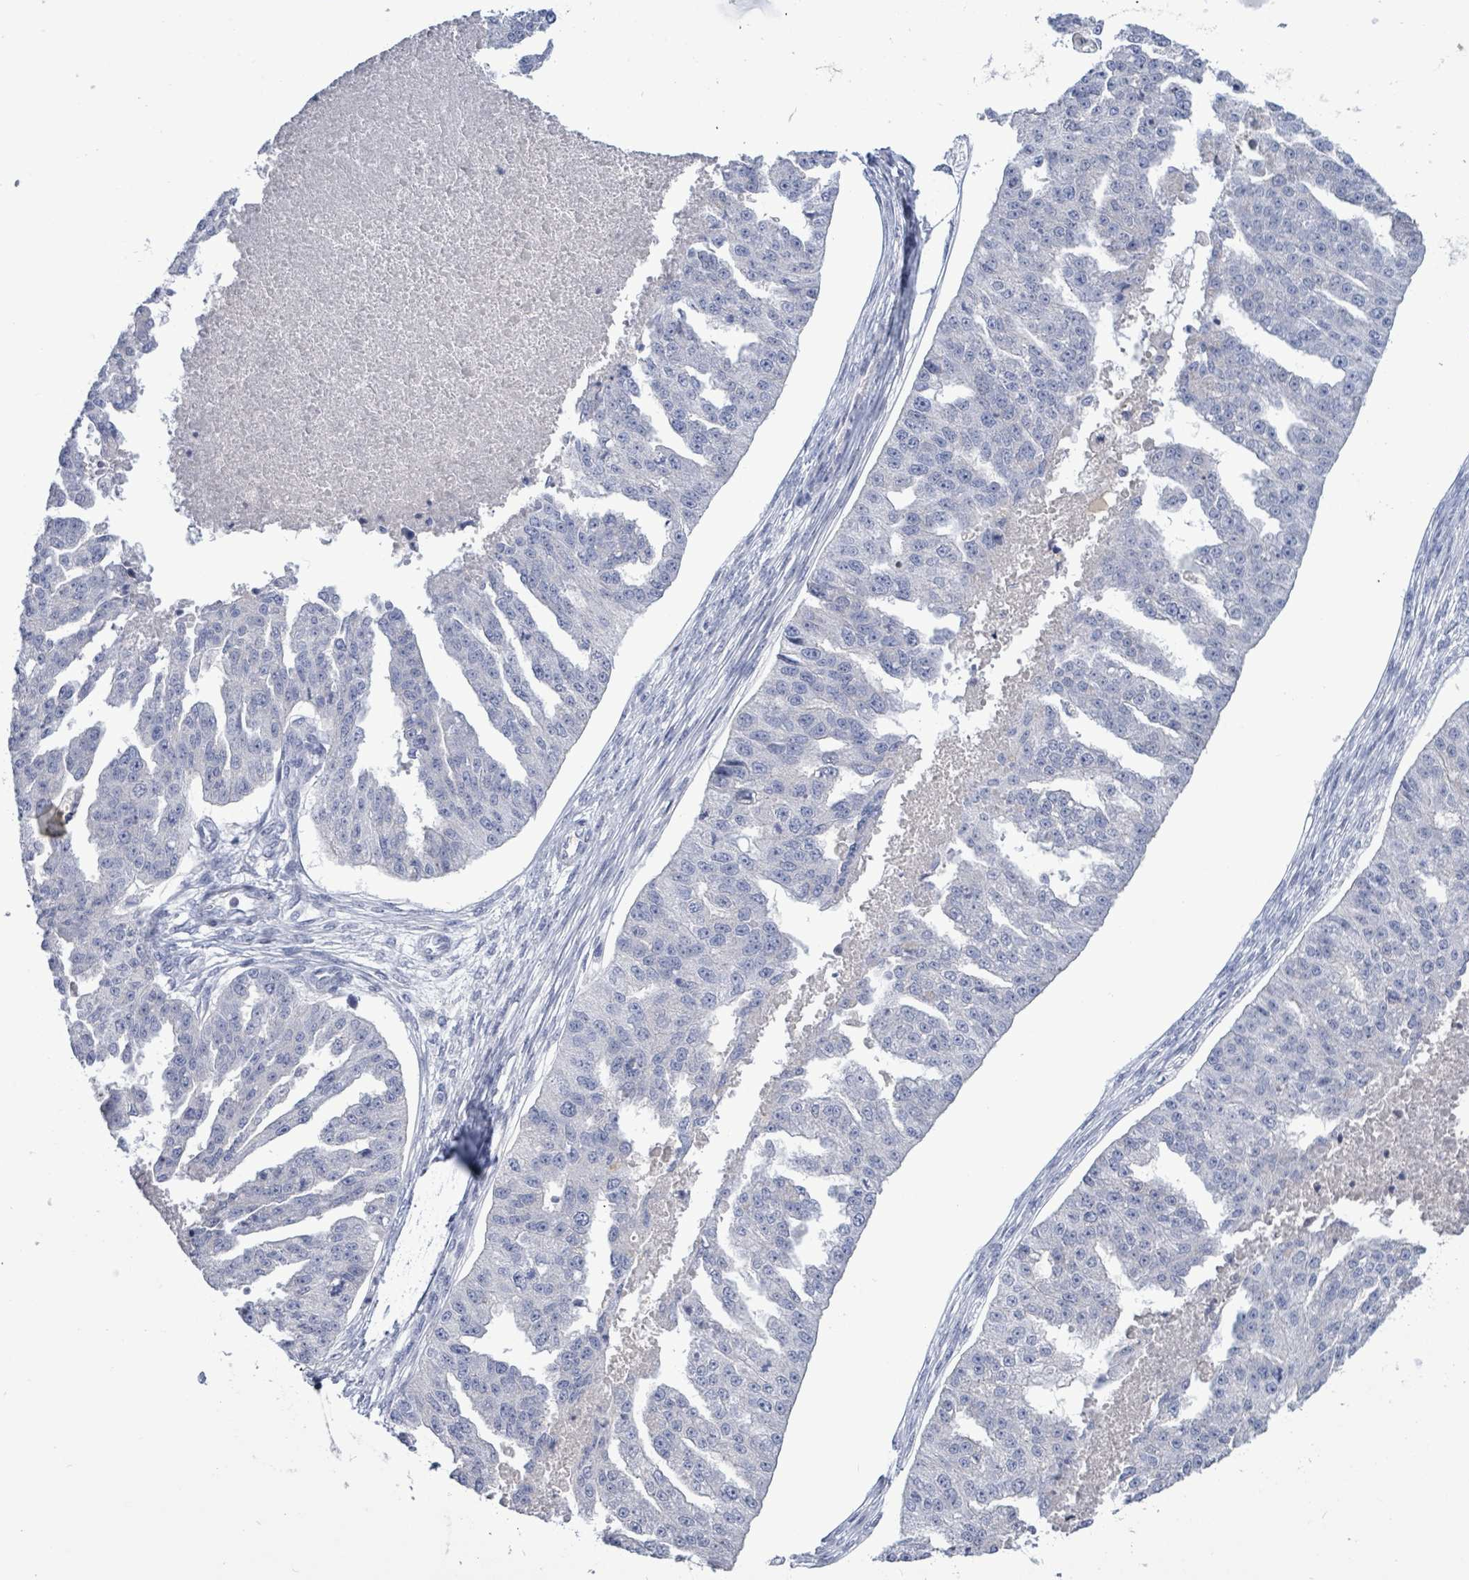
{"staining": {"intensity": "negative", "quantity": "none", "location": "none"}, "tissue": "ovarian cancer", "cell_type": "Tumor cells", "image_type": "cancer", "snomed": [{"axis": "morphology", "description": "Cystadenocarcinoma, serous, NOS"}, {"axis": "topography", "description": "Ovary"}], "caption": "Serous cystadenocarcinoma (ovarian) stained for a protein using IHC exhibits no staining tumor cells.", "gene": "NTN3", "patient": {"sex": "female", "age": 58}}